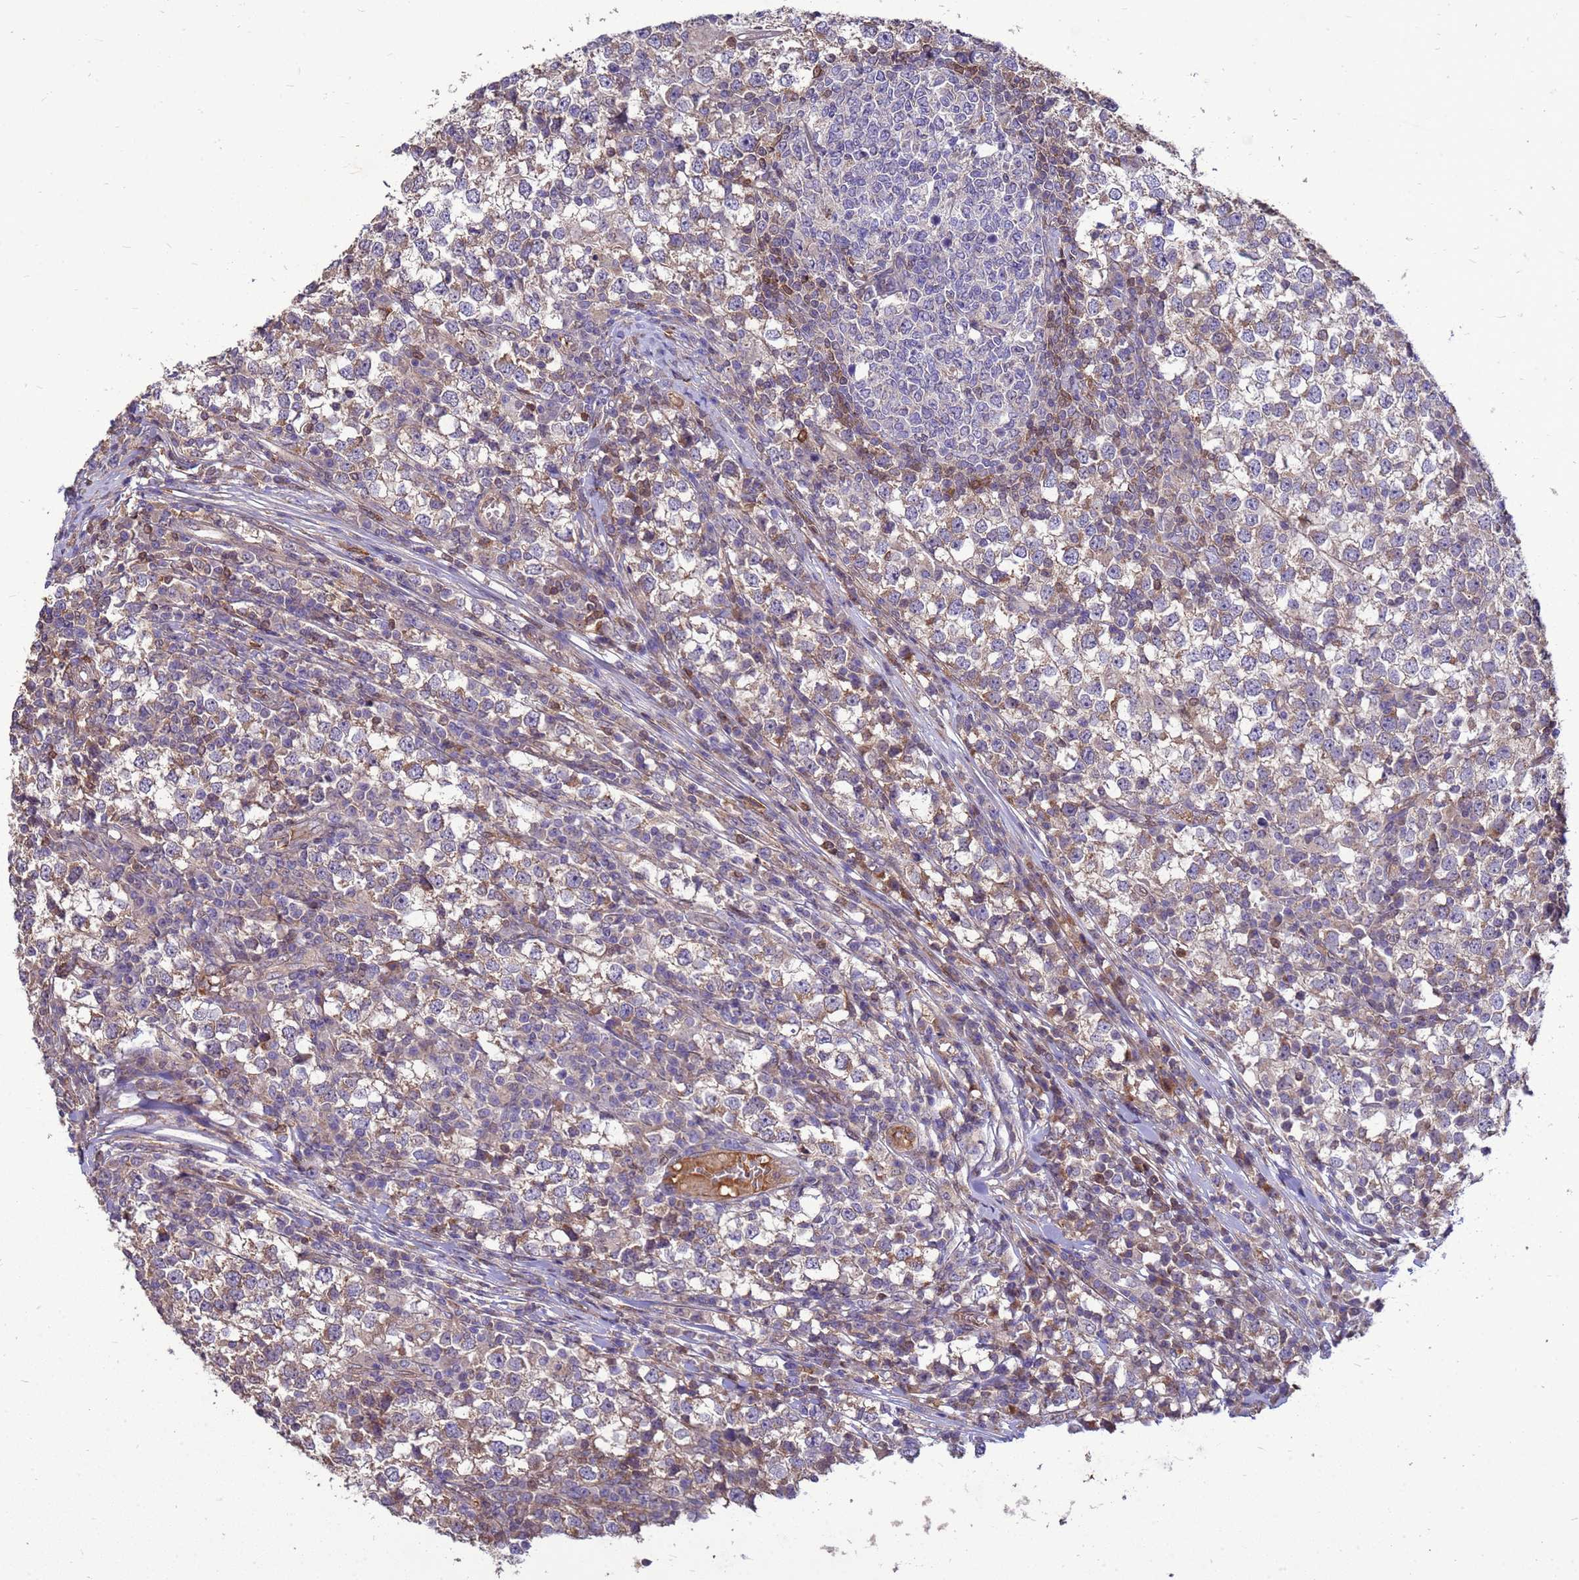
{"staining": {"intensity": "weak", "quantity": "<25%", "location": "cytoplasmic/membranous"}, "tissue": "testis cancer", "cell_type": "Tumor cells", "image_type": "cancer", "snomed": [{"axis": "morphology", "description": "Seminoma, NOS"}, {"axis": "topography", "description": "Testis"}], "caption": "IHC micrograph of testis cancer (seminoma) stained for a protein (brown), which displays no staining in tumor cells.", "gene": "EIF4EBP3", "patient": {"sex": "male", "age": 65}}